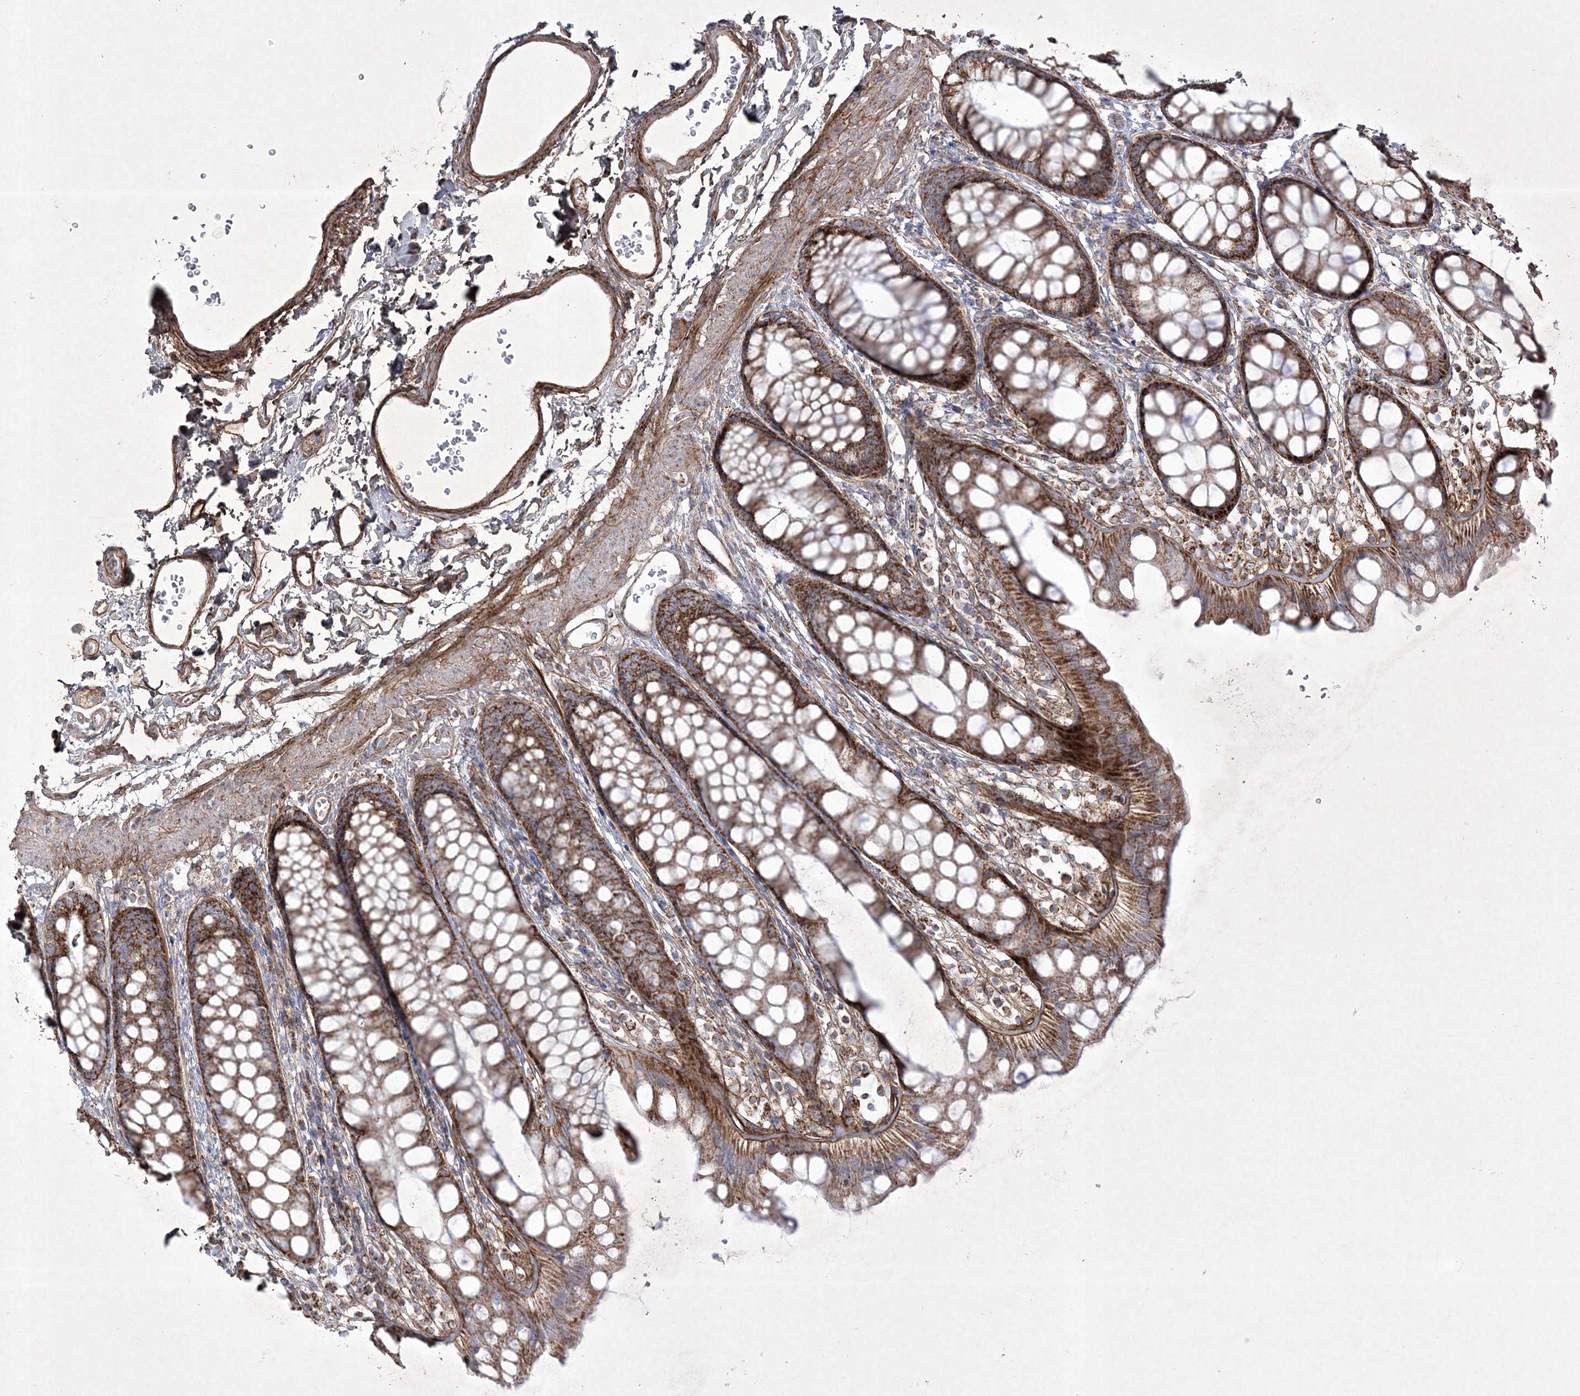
{"staining": {"intensity": "strong", "quantity": ">75%", "location": "cytoplasmic/membranous"}, "tissue": "rectum", "cell_type": "Glandular cells", "image_type": "normal", "snomed": [{"axis": "morphology", "description": "Normal tissue, NOS"}, {"axis": "topography", "description": "Rectum"}], "caption": "This image reveals unremarkable rectum stained with IHC to label a protein in brown. The cytoplasmic/membranous of glandular cells show strong positivity for the protein. Nuclei are counter-stained blue.", "gene": "RICTOR", "patient": {"sex": "female", "age": 65}}